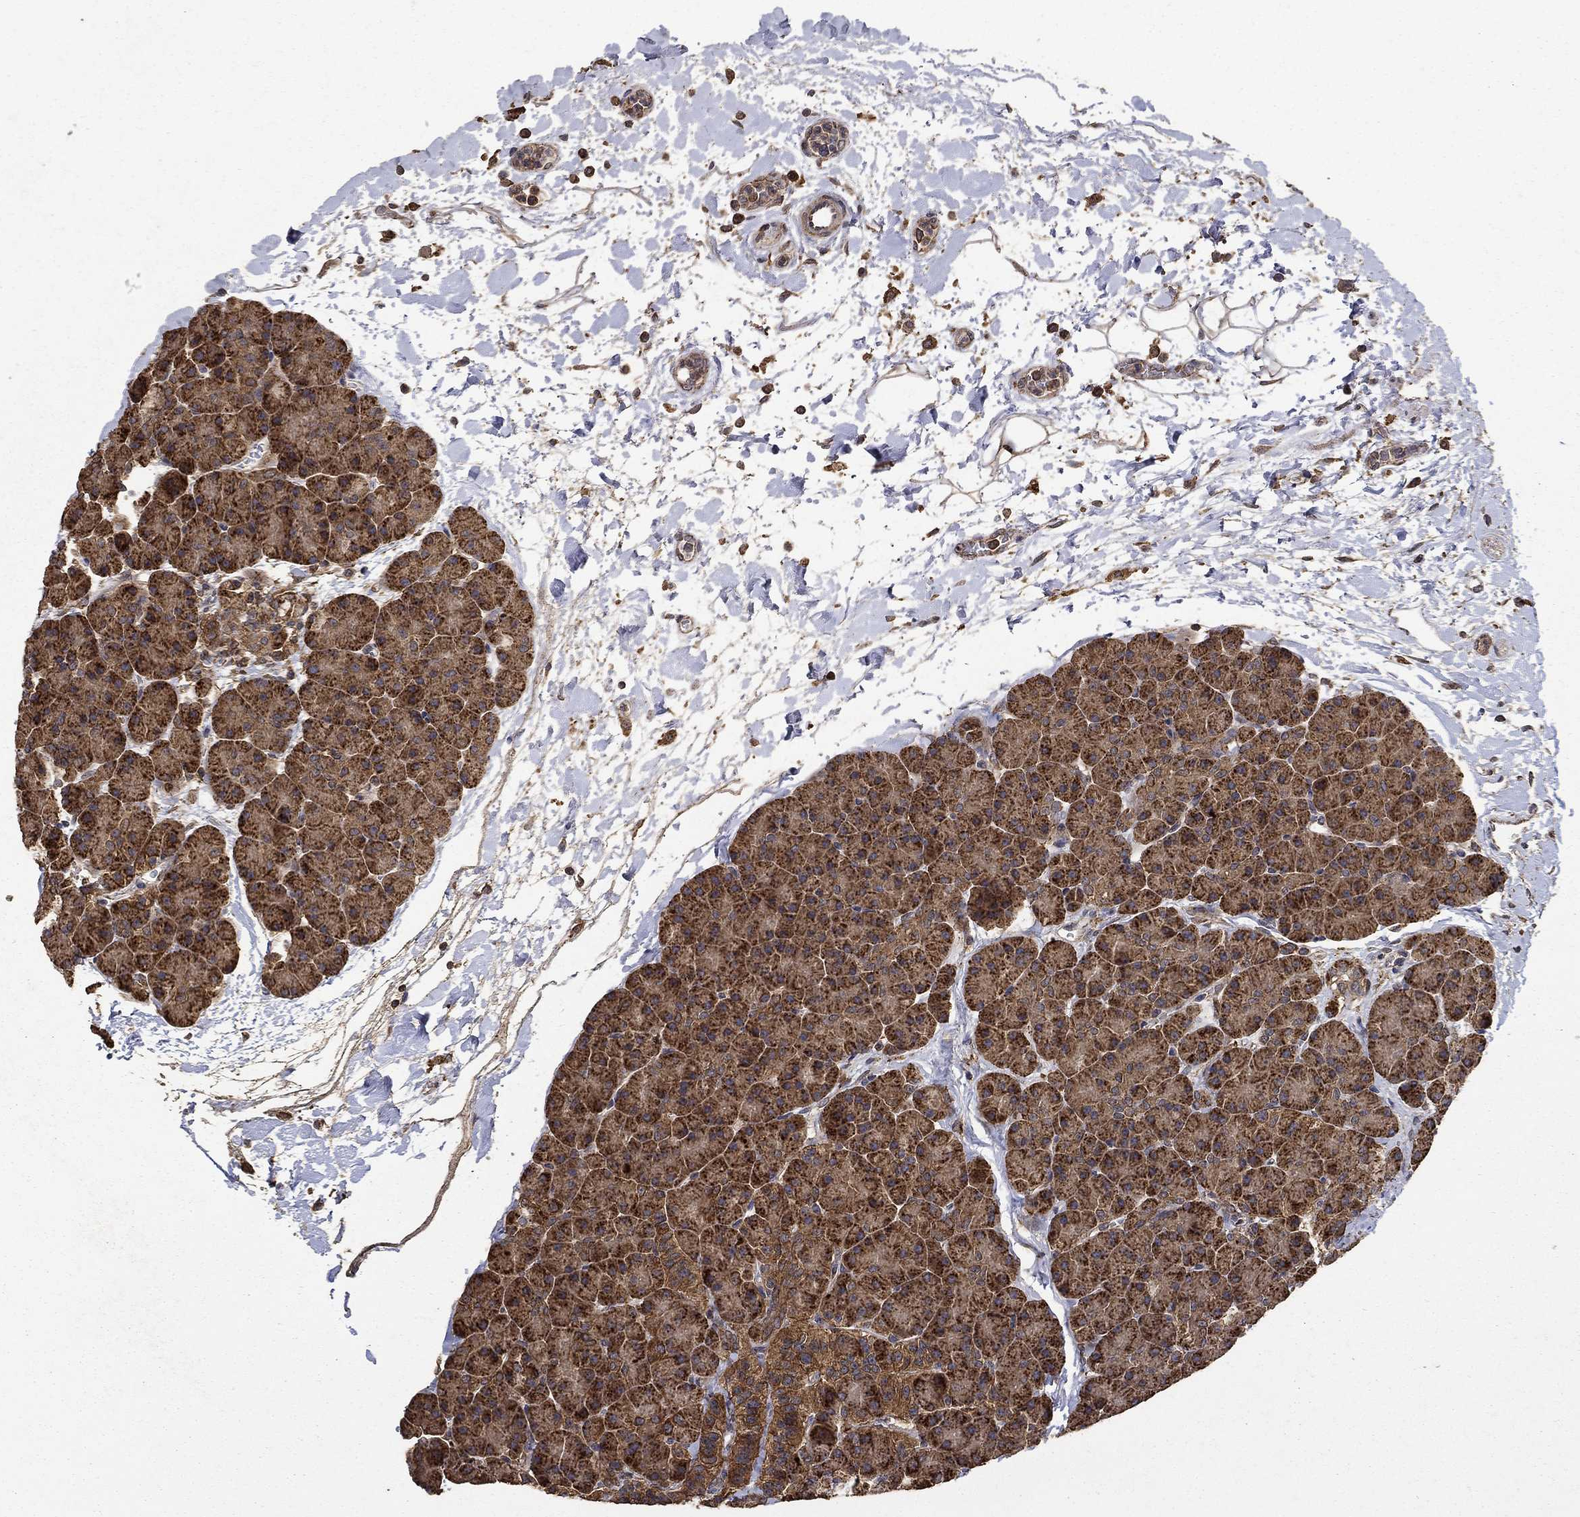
{"staining": {"intensity": "strong", "quantity": ">75%", "location": "cytoplasmic/membranous"}, "tissue": "pancreas", "cell_type": "Exocrine glandular cells", "image_type": "normal", "snomed": [{"axis": "morphology", "description": "Normal tissue, NOS"}, {"axis": "topography", "description": "Pancreas"}], "caption": "Immunohistochemistry (IHC) staining of normal pancreas, which demonstrates high levels of strong cytoplasmic/membranous expression in about >75% of exocrine glandular cells indicating strong cytoplasmic/membranous protein staining. The staining was performed using DAB (3,3'-diaminobenzidine) (brown) for protein detection and nuclei were counterstained in hematoxylin (blue).", "gene": "IFRD1", "patient": {"sex": "female", "age": 44}}